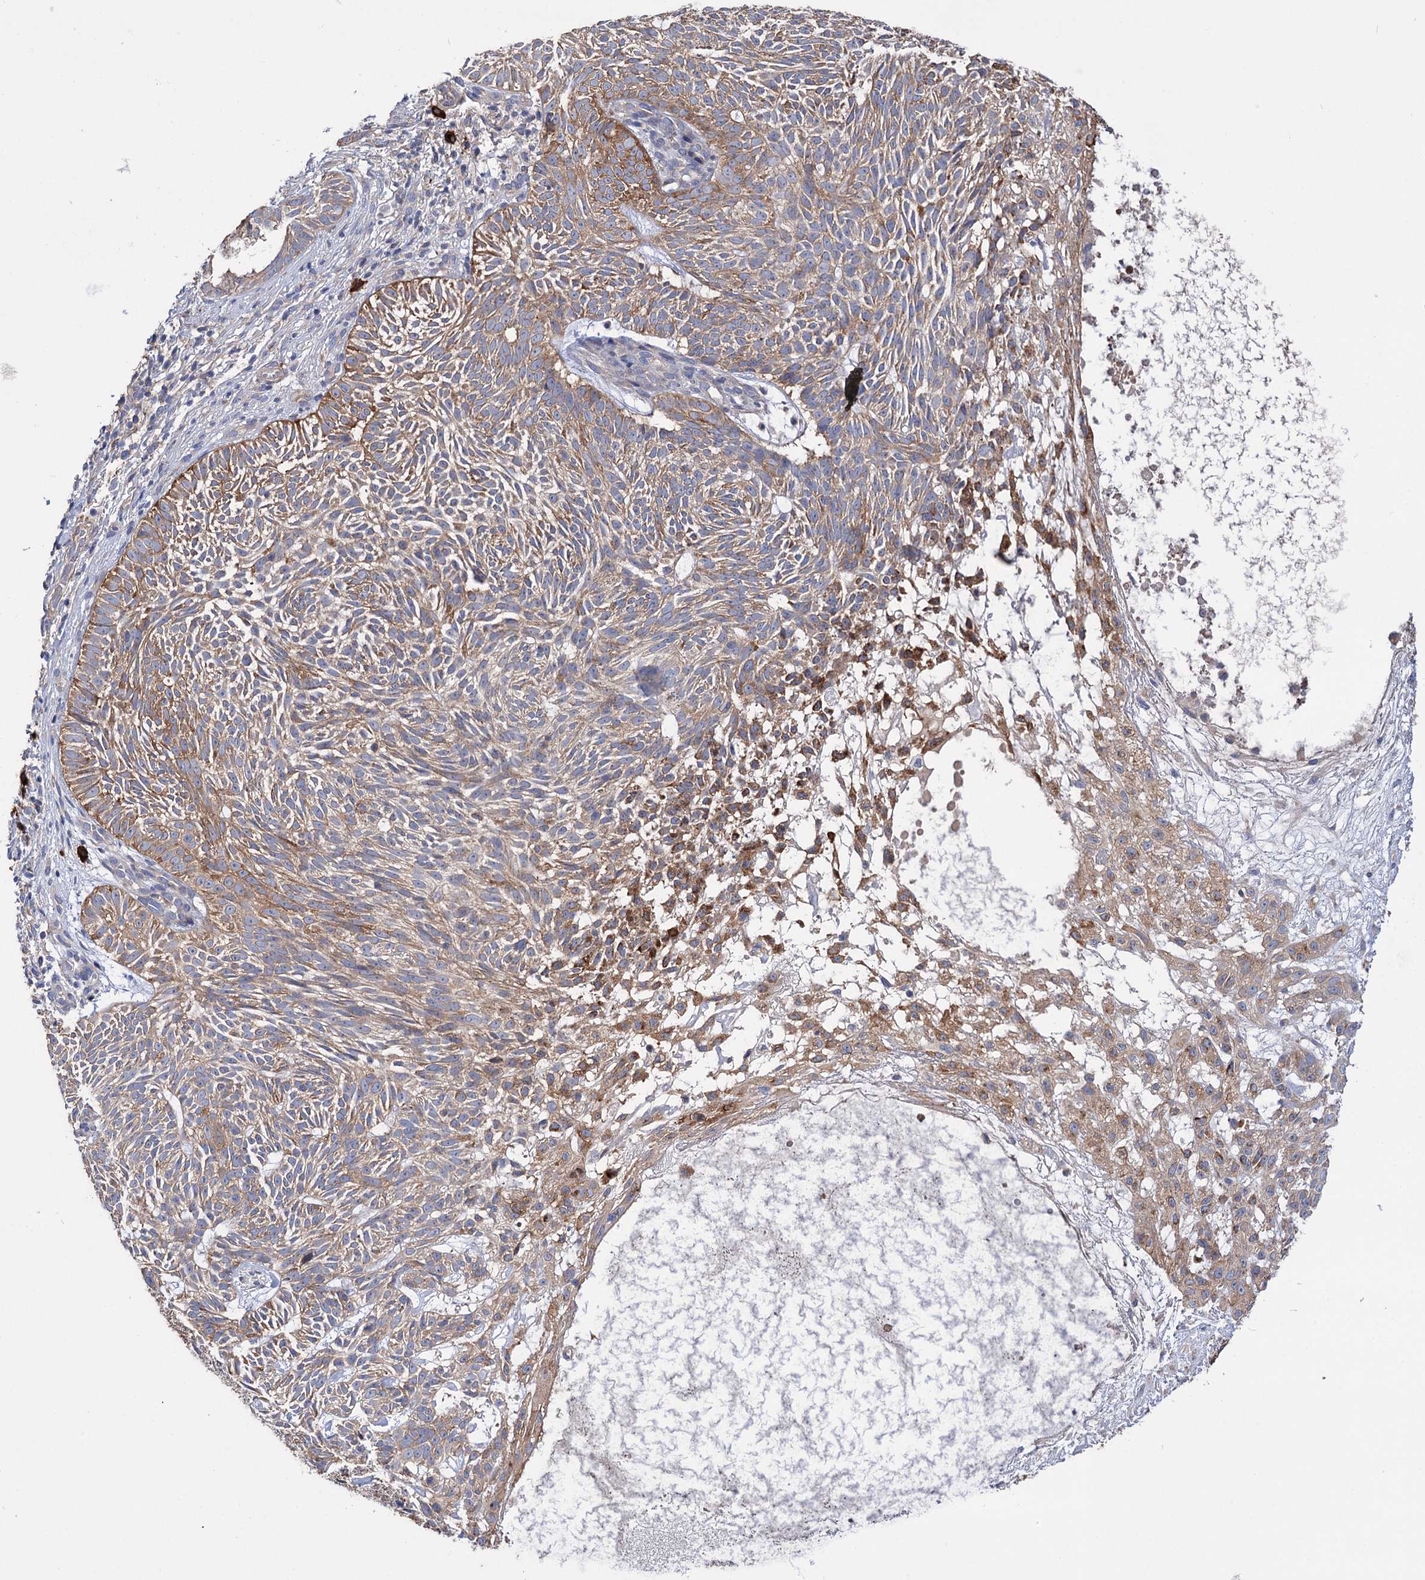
{"staining": {"intensity": "moderate", "quantity": ">75%", "location": "cytoplasmic/membranous"}, "tissue": "skin cancer", "cell_type": "Tumor cells", "image_type": "cancer", "snomed": [{"axis": "morphology", "description": "Basal cell carcinoma"}, {"axis": "topography", "description": "Skin"}], "caption": "Human skin cancer (basal cell carcinoma) stained for a protein (brown) exhibits moderate cytoplasmic/membranous positive expression in about >75% of tumor cells.", "gene": "BBS4", "patient": {"sex": "male", "age": 75}}